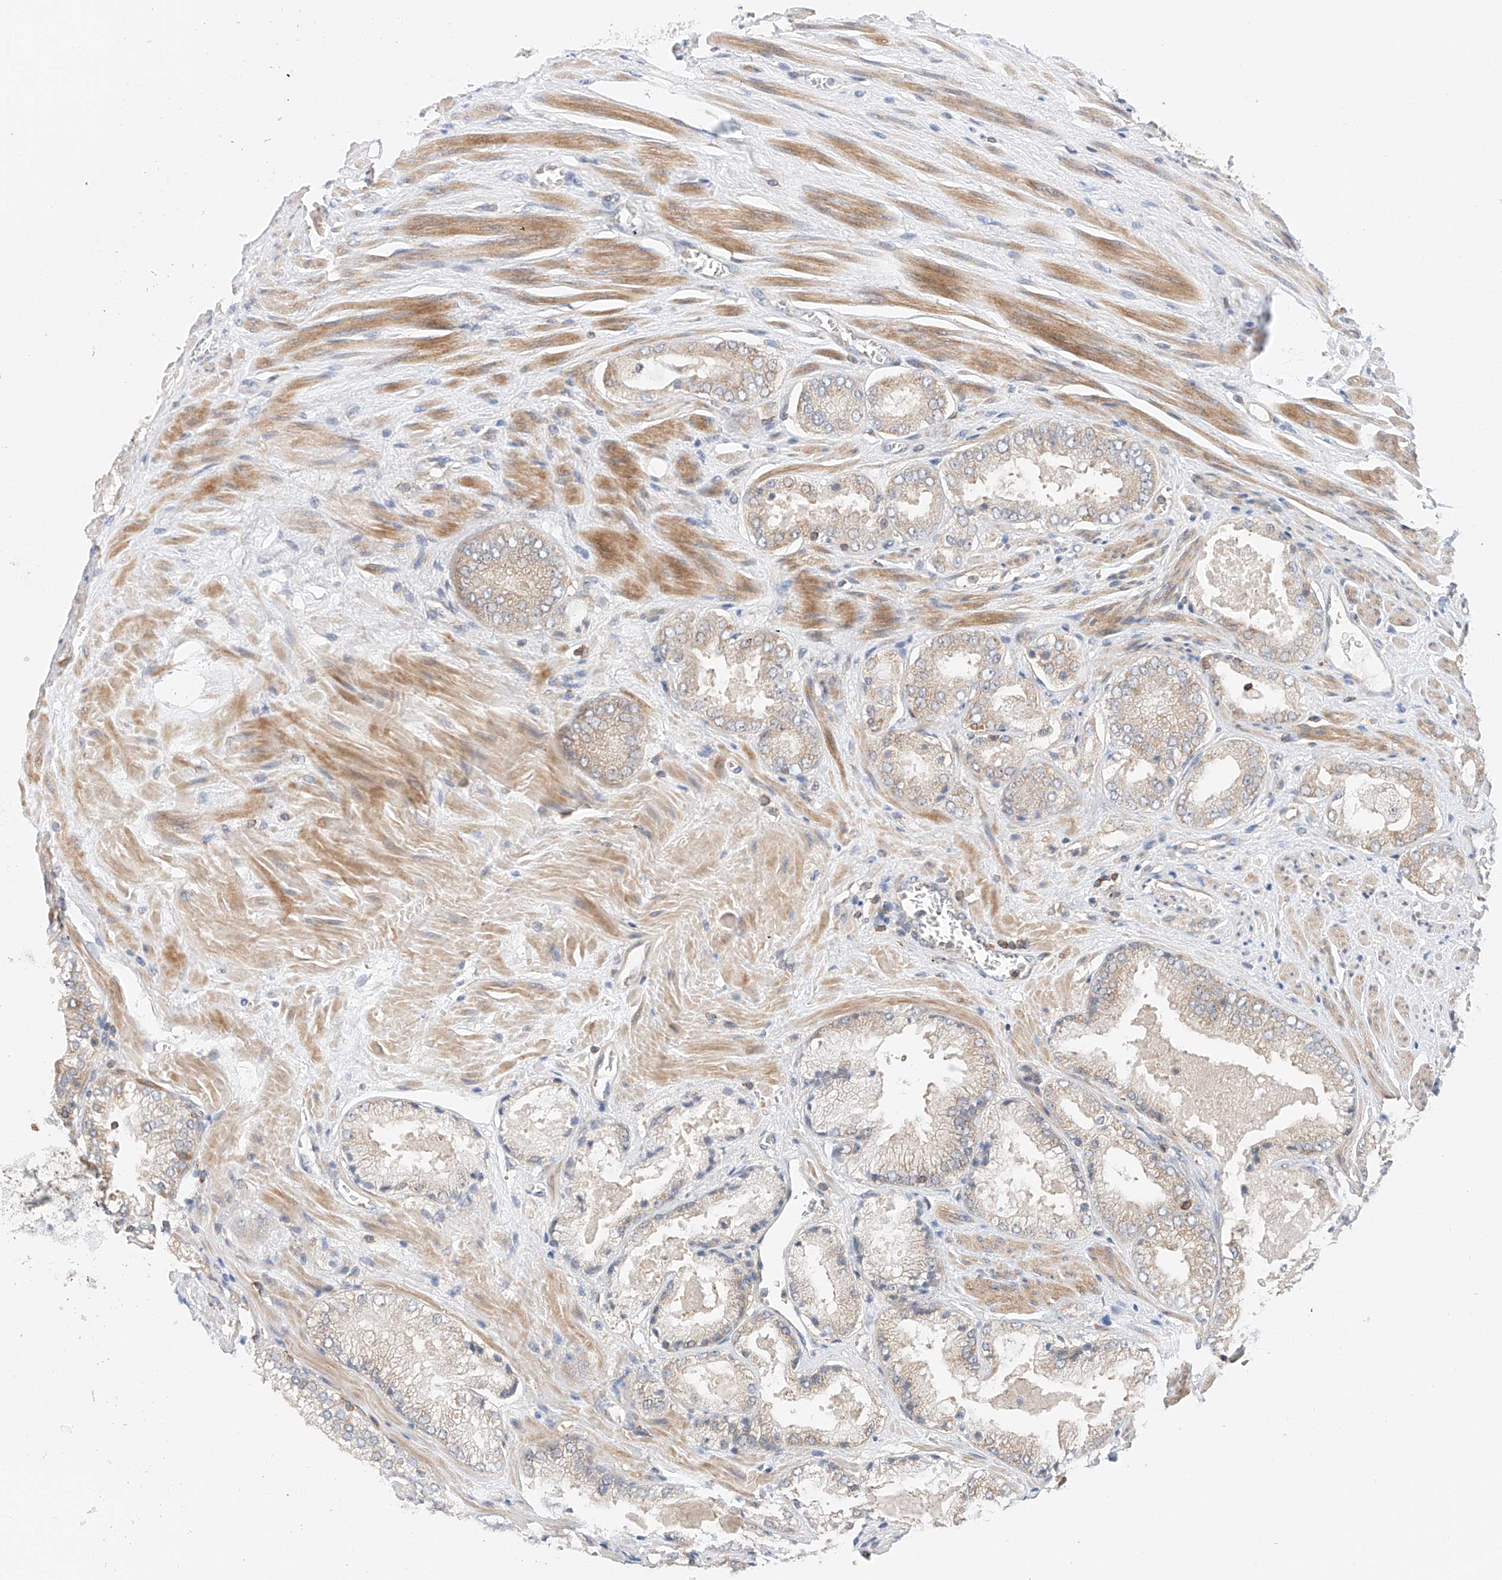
{"staining": {"intensity": "negative", "quantity": "none", "location": "none"}, "tissue": "prostate cancer", "cell_type": "Tumor cells", "image_type": "cancer", "snomed": [{"axis": "morphology", "description": "Adenocarcinoma, High grade"}, {"axis": "topography", "description": "Prostate"}], "caption": "Immunohistochemistry image of prostate cancer (adenocarcinoma (high-grade)) stained for a protein (brown), which displays no expression in tumor cells.", "gene": "MFN2", "patient": {"sex": "male", "age": 58}}